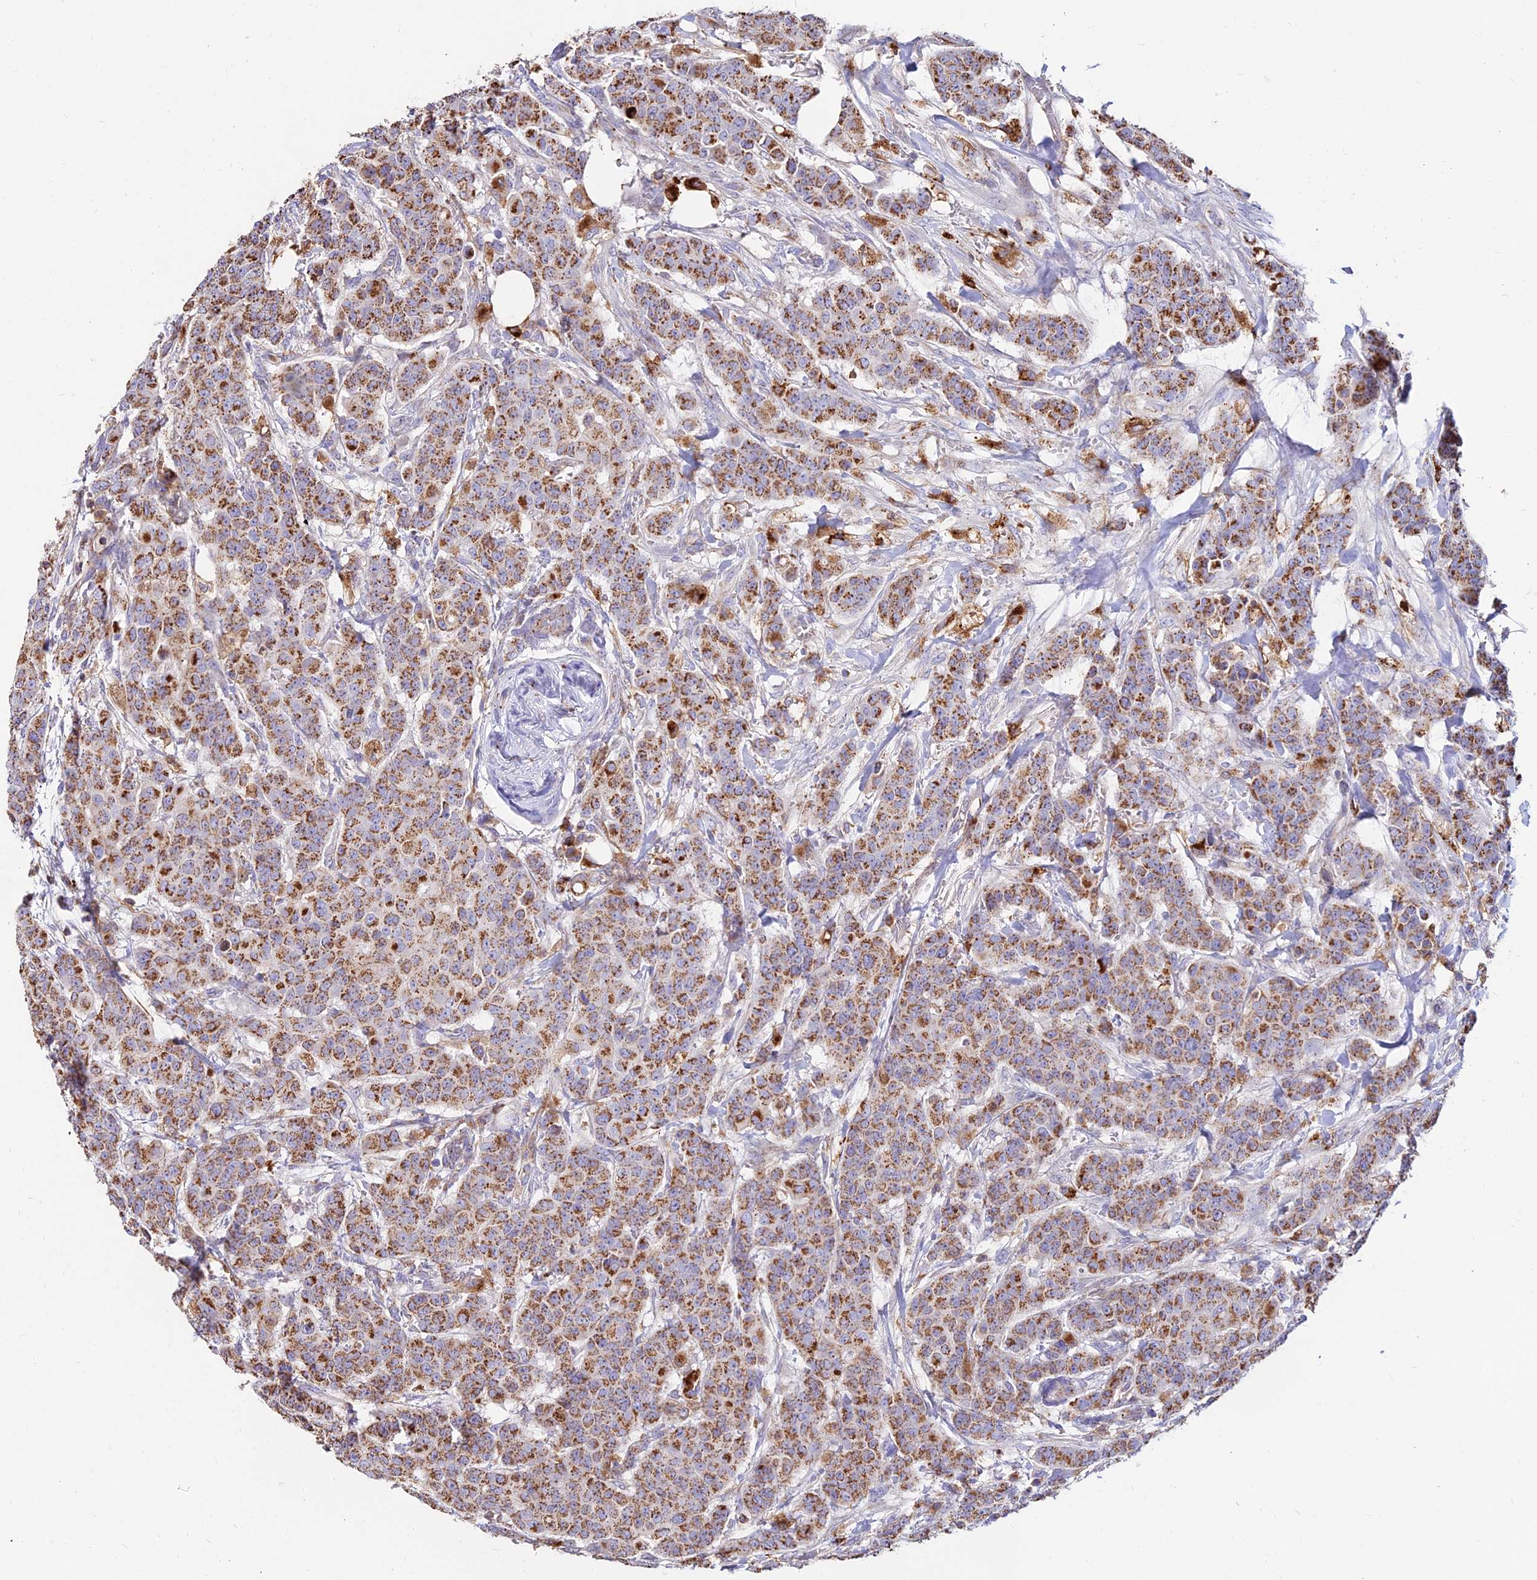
{"staining": {"intensity": "moderate", "quantity": ">75%", "location": "cytoplasmic/membranous"}, "tissue": "breast cancer", "cell_type": "Tumor cells", "image_type": "cancer", "snomed": [{"axis": "morphology", "description": "Duct carcinoma"}, {"axis": "topography", "description": "Breast"}], "caption": "Human breast cancer stained with a protein marker displays moderate staining in tumor cells.", "gene": "PNLIPRP3", "patient": {"sex": "female", "age": 40}}